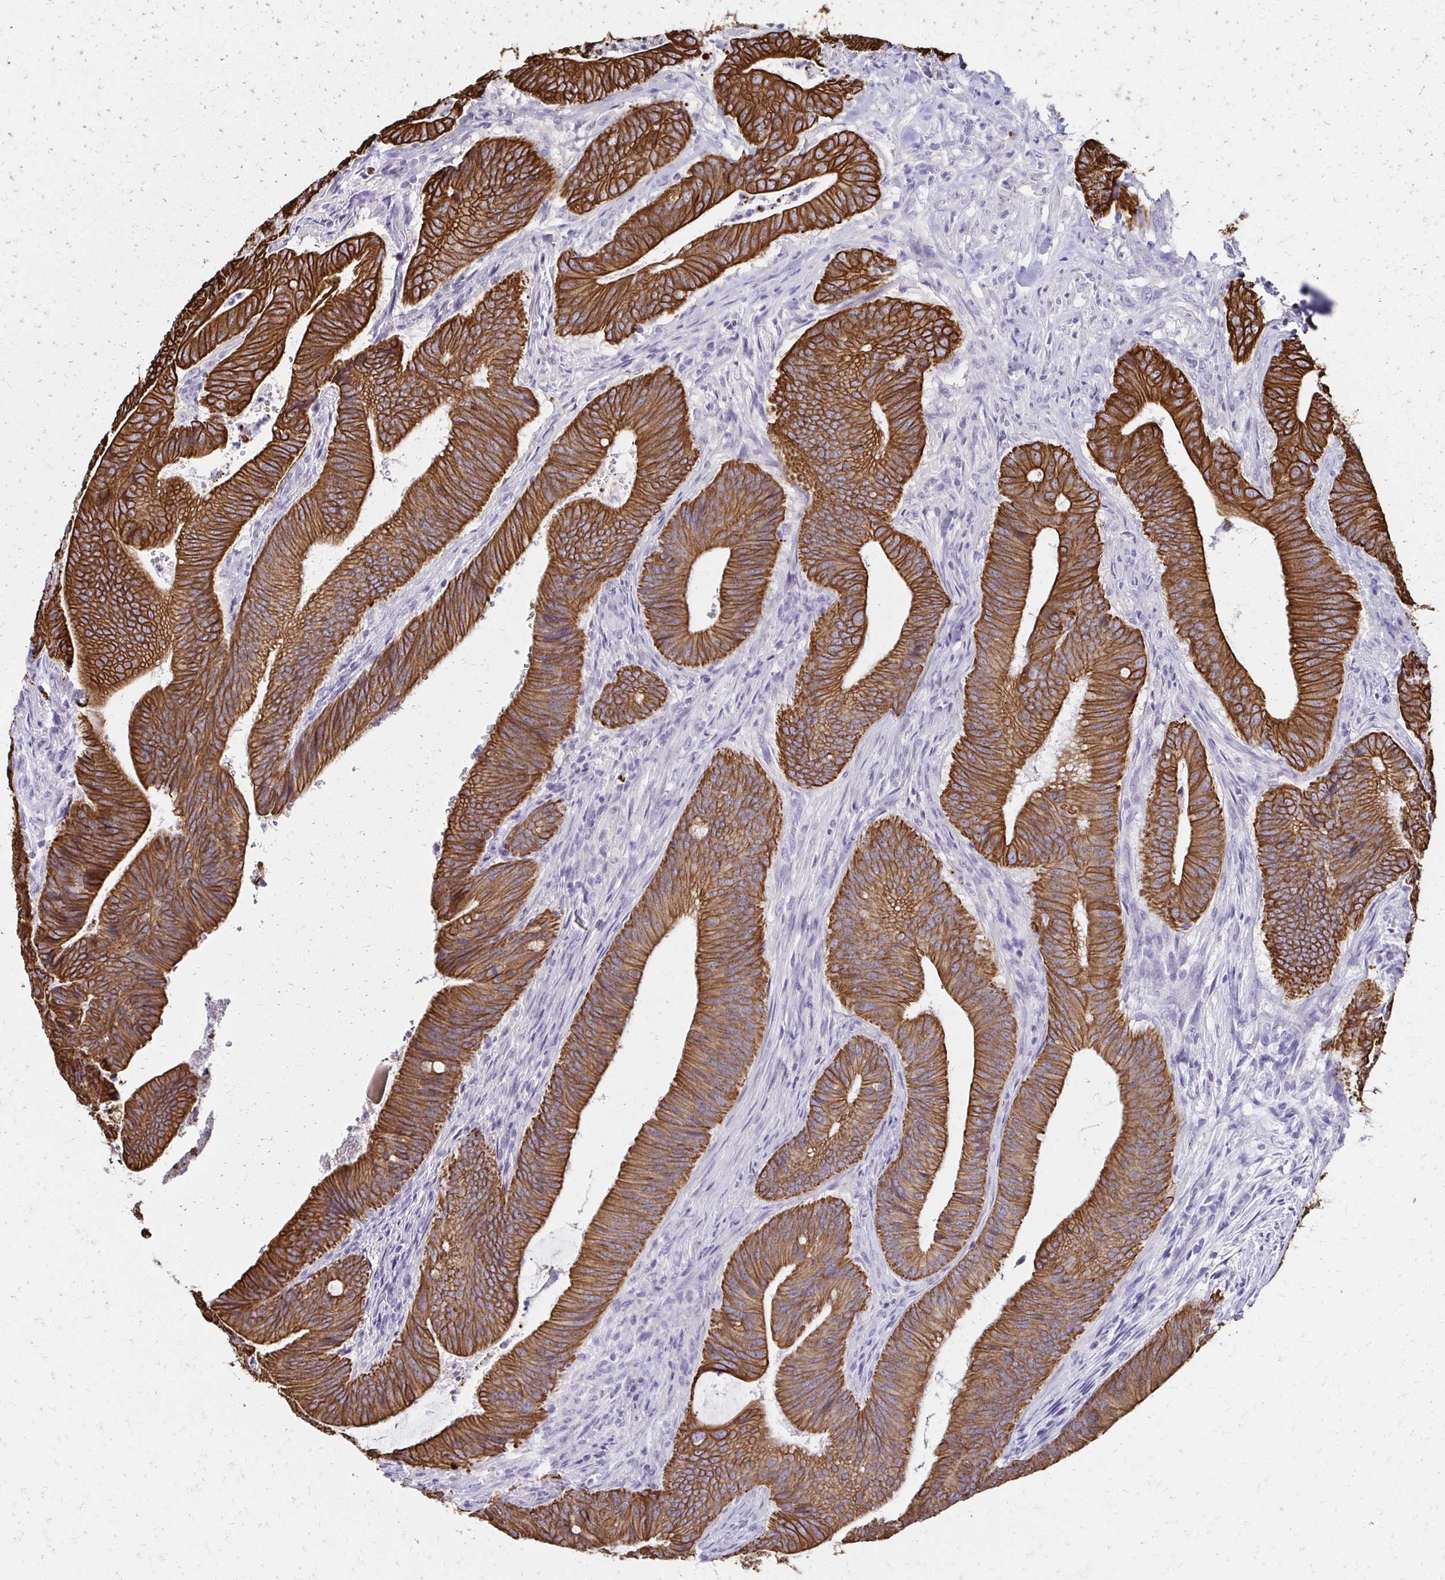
{"staining": {"intensity": "strong", "quantity": ">75%", "location": "cytoplasmic/membranous"}, "tissue": "colorectal cancer", "cell_type": "Tumor cells", "image_type": "cancer", "snomed": [{"axis": "morphology", "description": "Adenocarcinoma, NOS"}, {"axis": "topography", "description": "Colon"}], "caption": "Colorectal cancer (adenocarcinoma) stained with DAB (3,3'-diaminobenzidine) IHC displays high levels of strong cytoplasmic/membranous positivity in about >75% of tumor cells. (DAB IHC, brown staining for protein, blue staining for nuclei).", "gene": "C1QTNF2", "patient": {"sex": "female", "age": 43}}